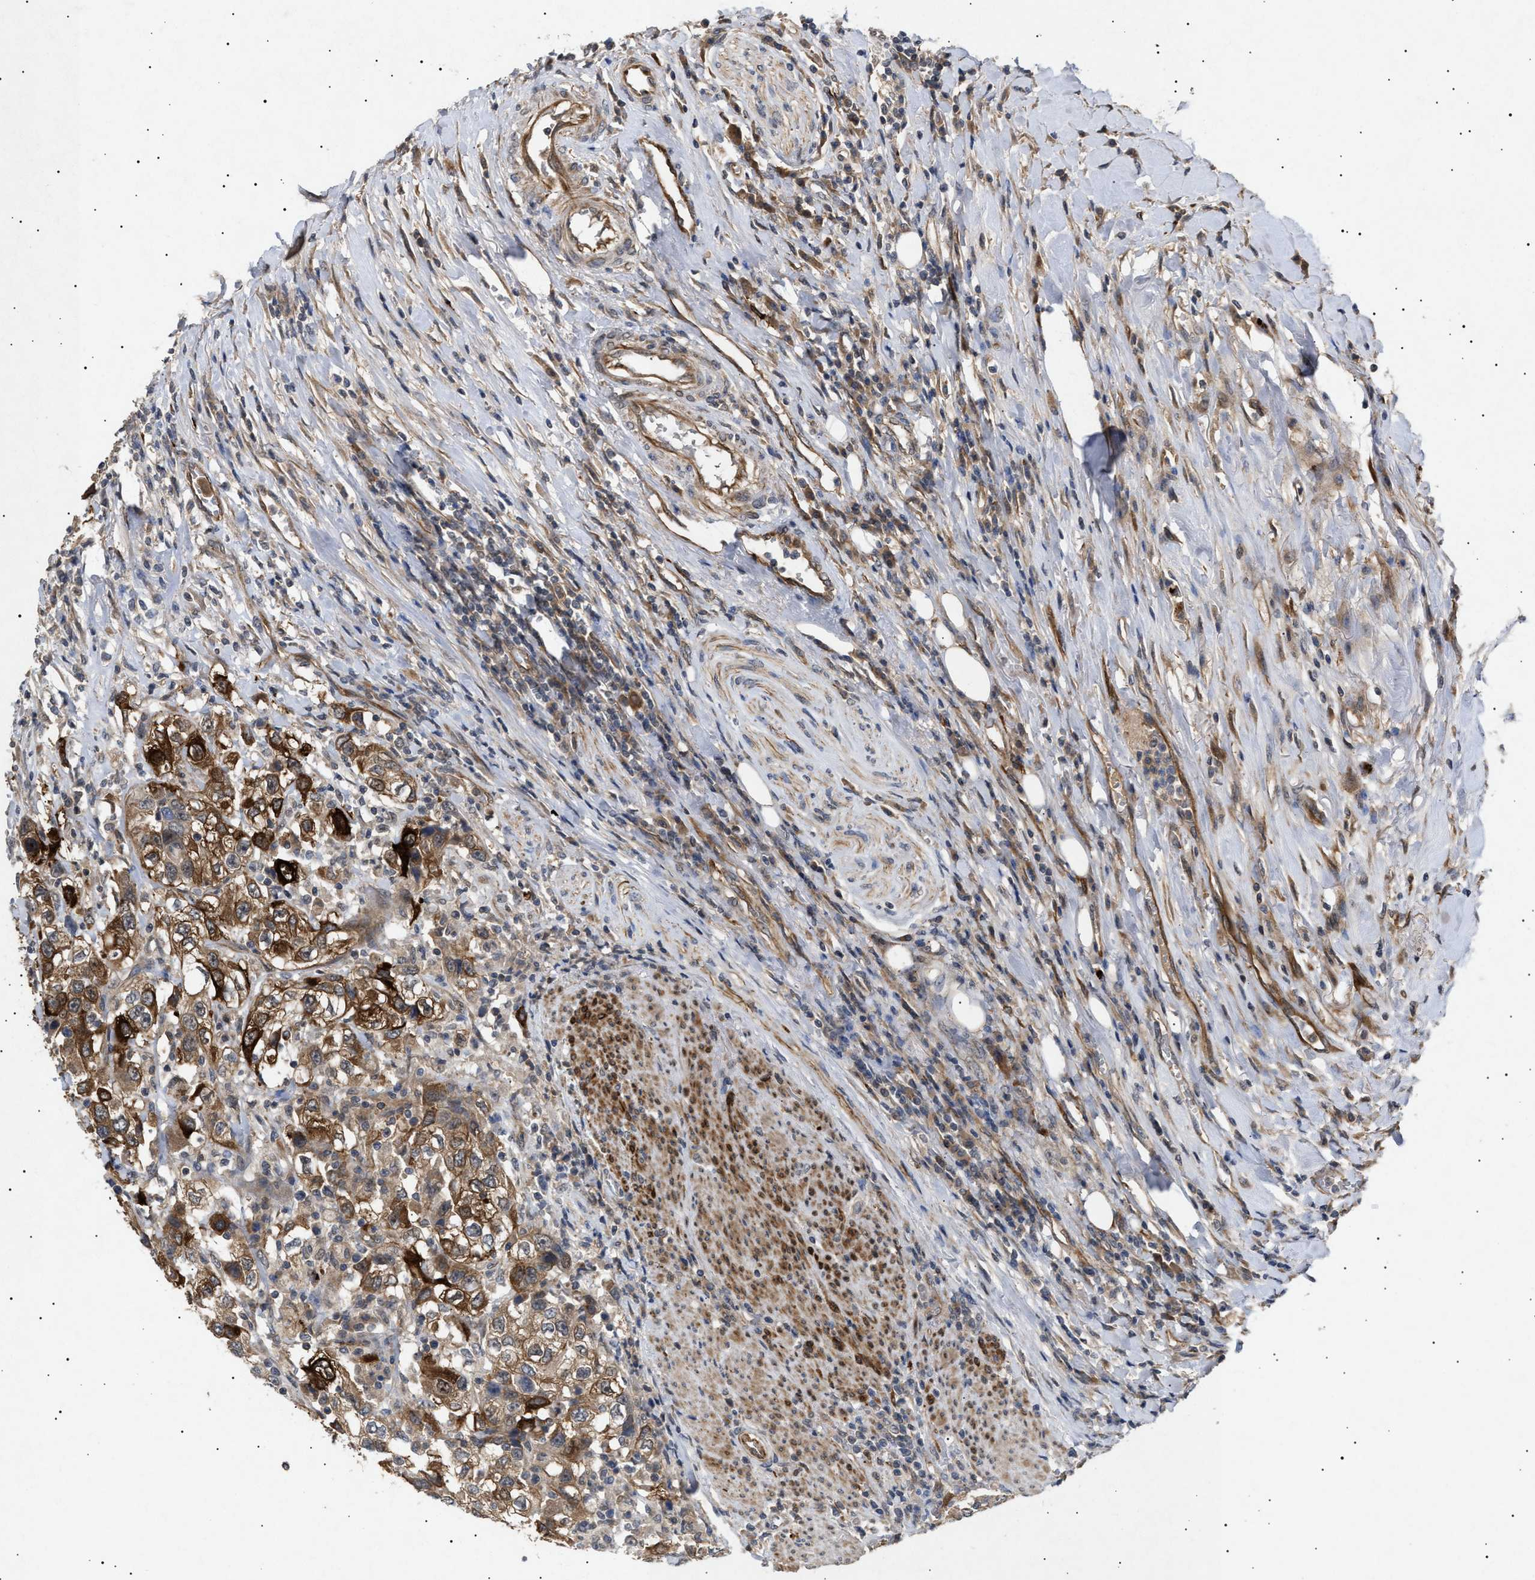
{"staining": {"intensity": "strong", "quantity": ">75%", "location": "cytoplasmic/membranous"}, "tissue": "urothelial cancer", "cell_type": "Tumor cells", "image_type": "cancer", "snomed": [{"axis": "morphology", "description": "Urothelial carcinoma, High grade"}, {"axis": "topography", "description": "Urinary bladder"}], "caption": "Immunohistochemical staining of human urothelial carcinoma (high-grade) displays high levels of strong cytoplasmic/membranous expression in about >75% of tumor cells.", "gene": "SIRT5", "patient": {"sex": "female", "age": 80}}